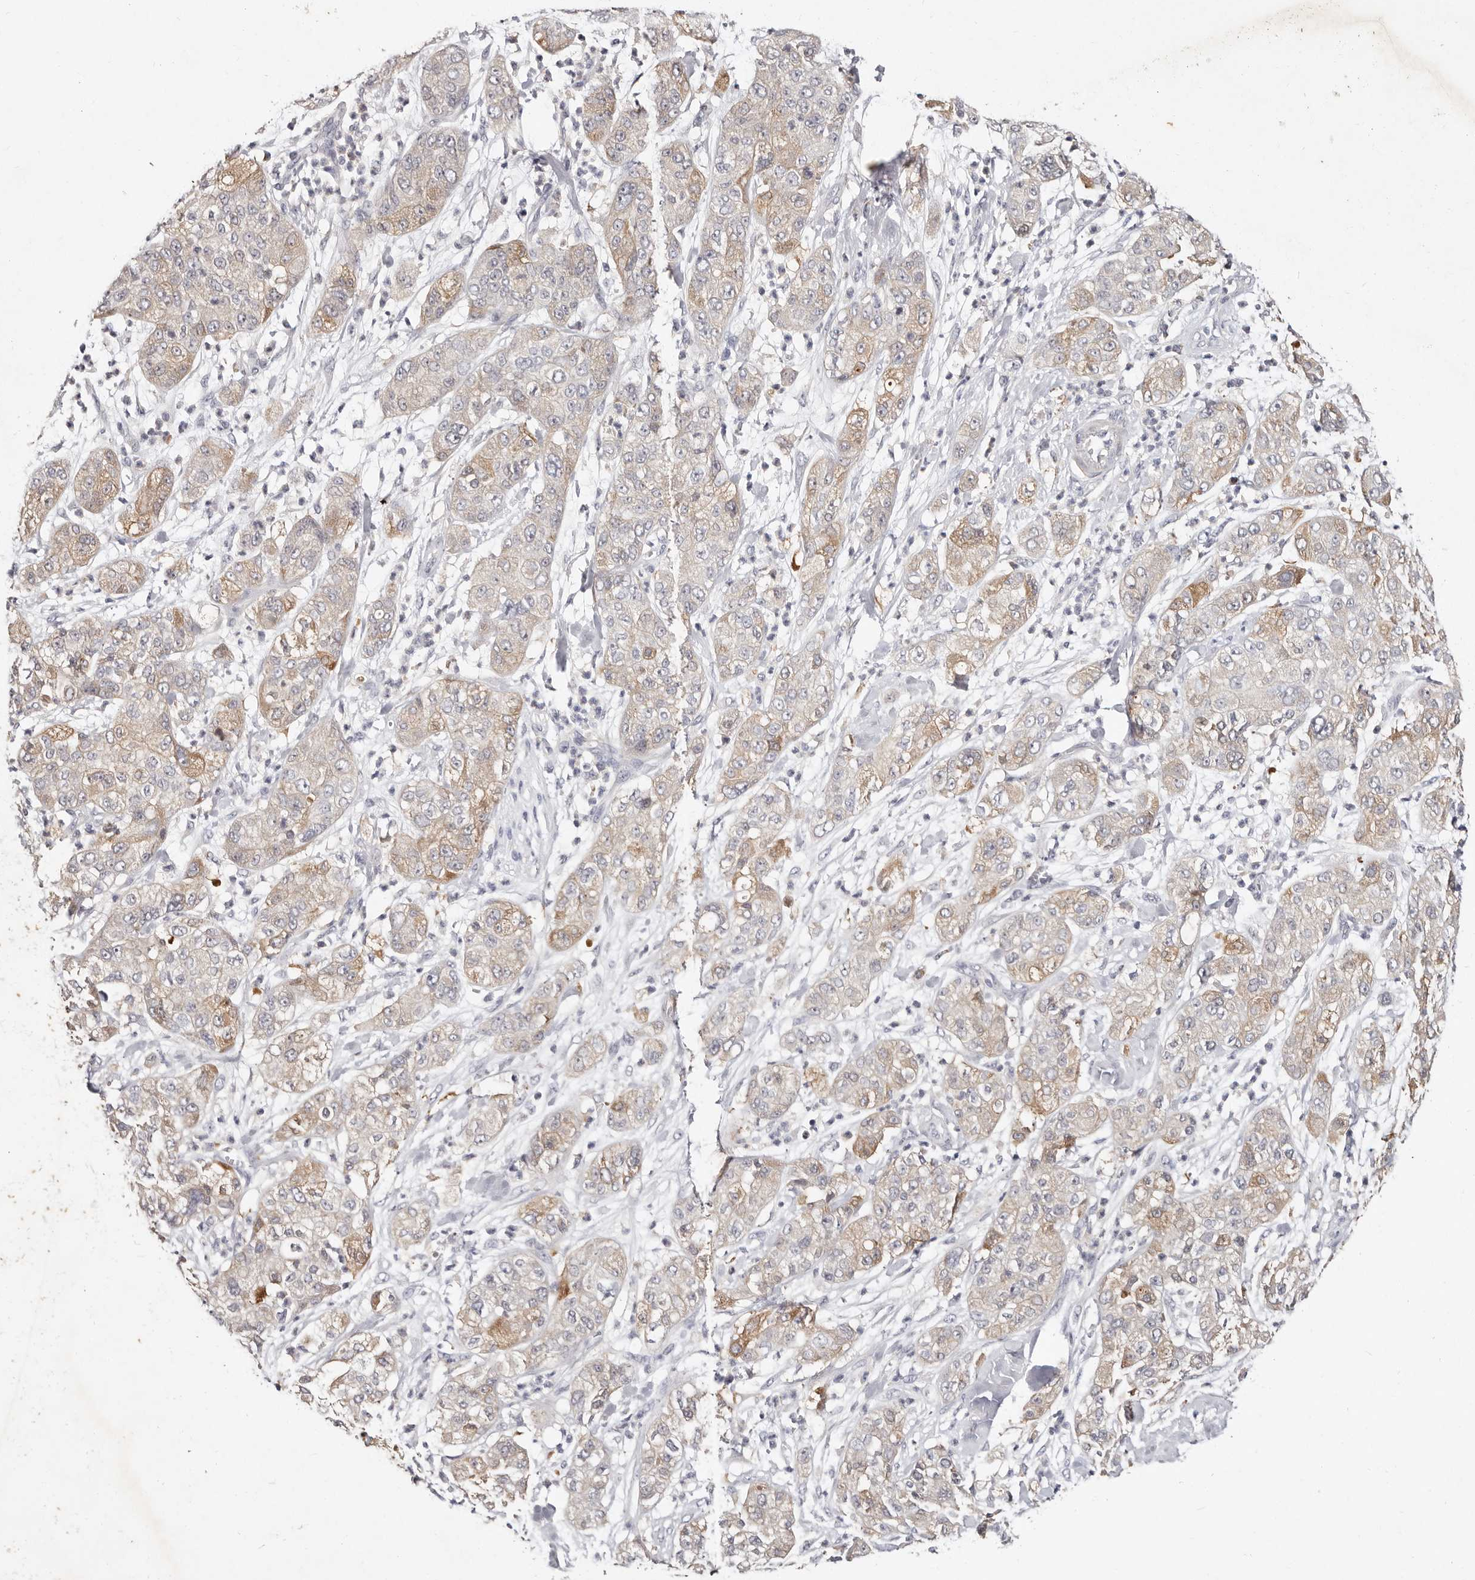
{"staining": {"intensity": "moderate", "quantity": "<25%", "location": "cytoplasmic/membranous"}, "tissue": "pancreatic cancer", "cell_type": "Tumor cells", "image_type": "cancer", "snomed": [{"axis": "morphology", "description": "Adenocarcinoma, NOS"}, {"axis": "topography", "description": "Pancreas"}], "caption": "An immunohistochemistry (IHC) image of tumor tissue is shown. Protein staining in brown shows moderate cytoplasmic/membranous positivity in pancreatic cancer (adenocarcinoma) within tumor cells.", "gene": "MRPS33", "patient": {"sex": "female", "age": 78}}